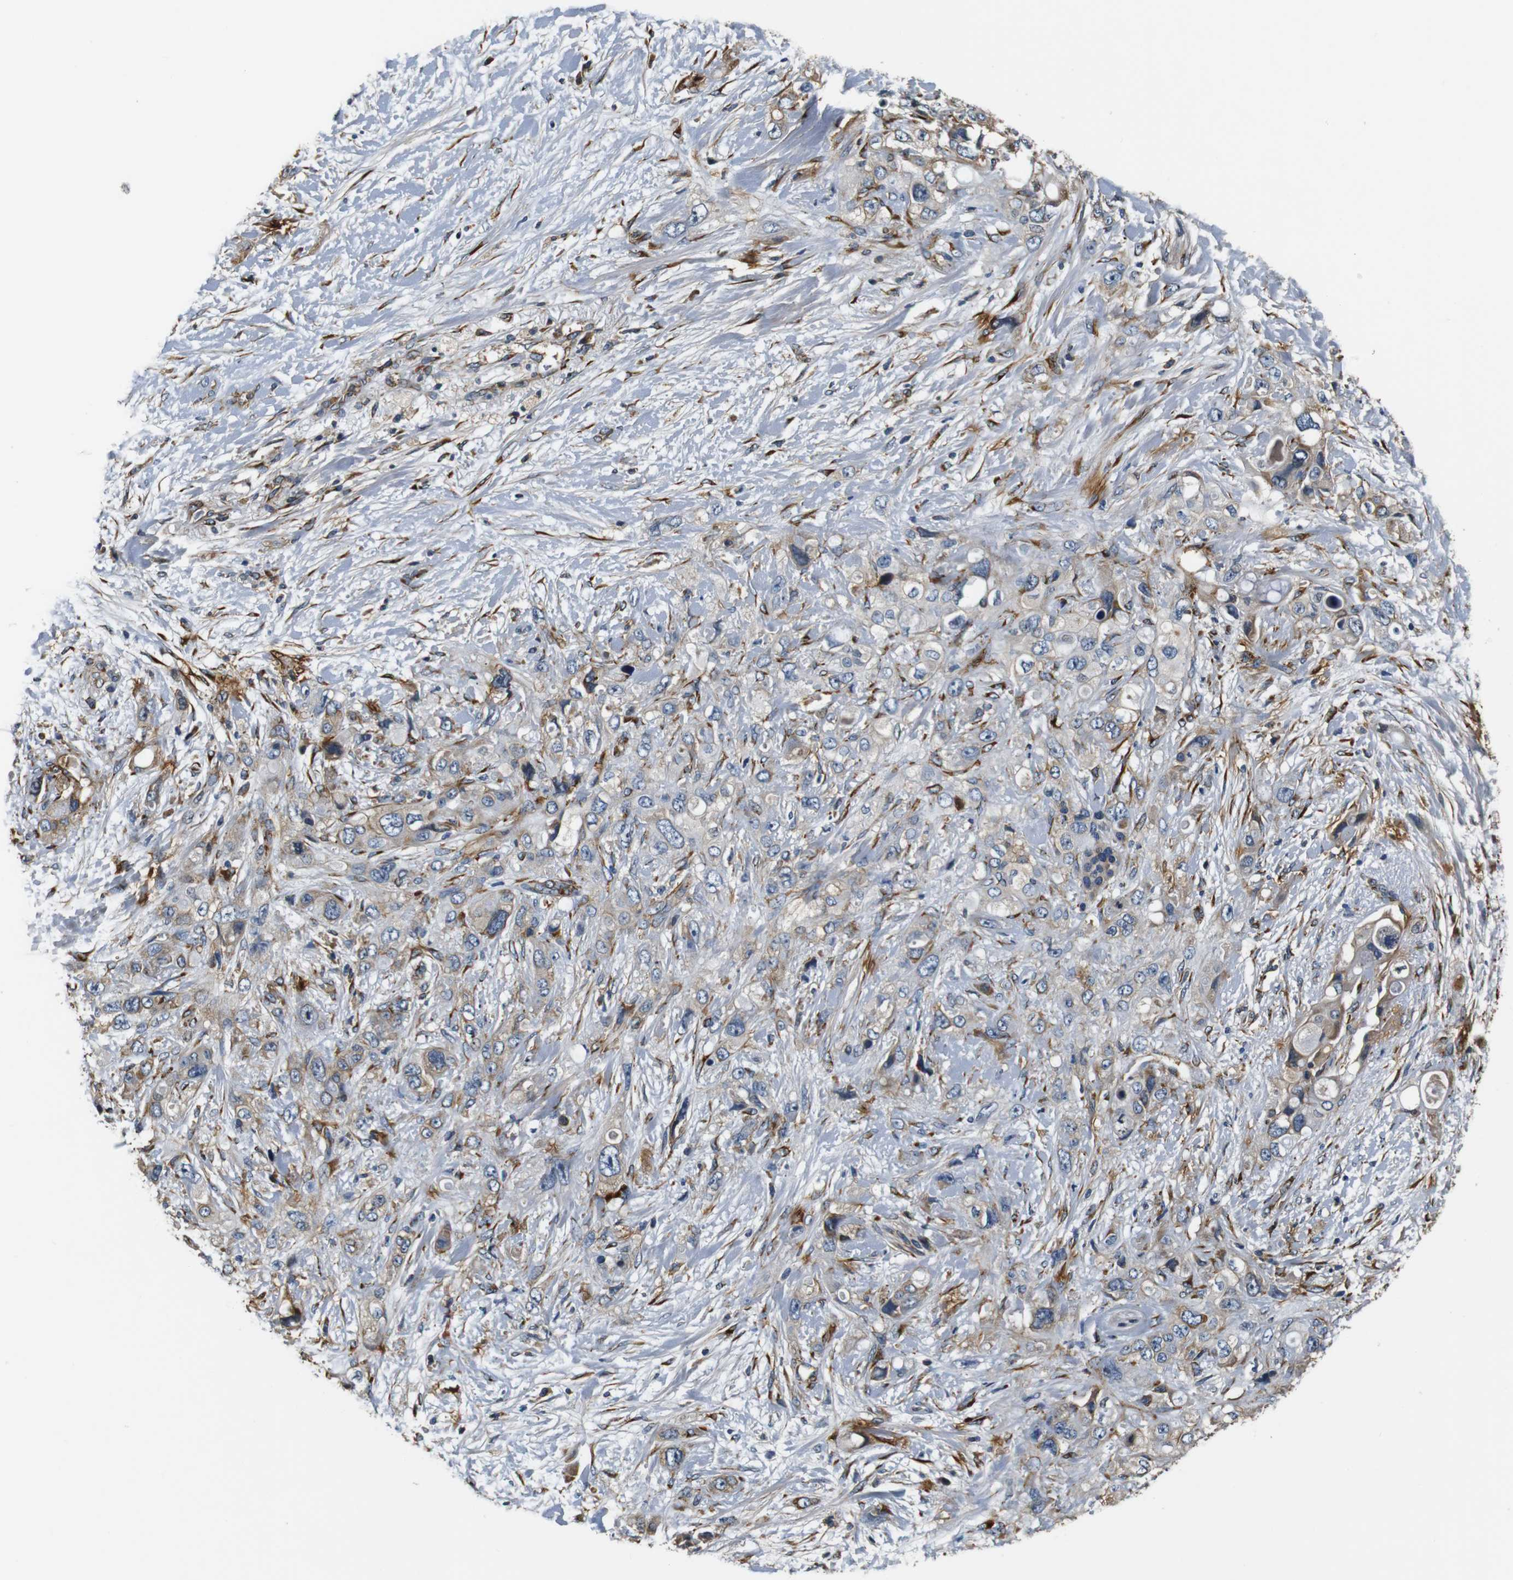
{"staining": {"intensity": "weak", "quantity": "<25%", "location": "cytoplasmic/membranous"}, "tissue": "pancreatic cancer", "cell_type": "Tumor cells", "image_type": "cancer", "snomed": [{"axis": "morphology", "description": "Adenocarcinoma, NOS"}, {"axis": "topography", "description": "Pancreas"}], "caption": "The micrograph demonstrates no significant expression in tumor cells of pancreatic adenocarcinoma. (Immunohistochemistry, brightfield microscopy, high magnification).", "gene": "COL1A1", "patient": {"sex": "female", "age": 56}}